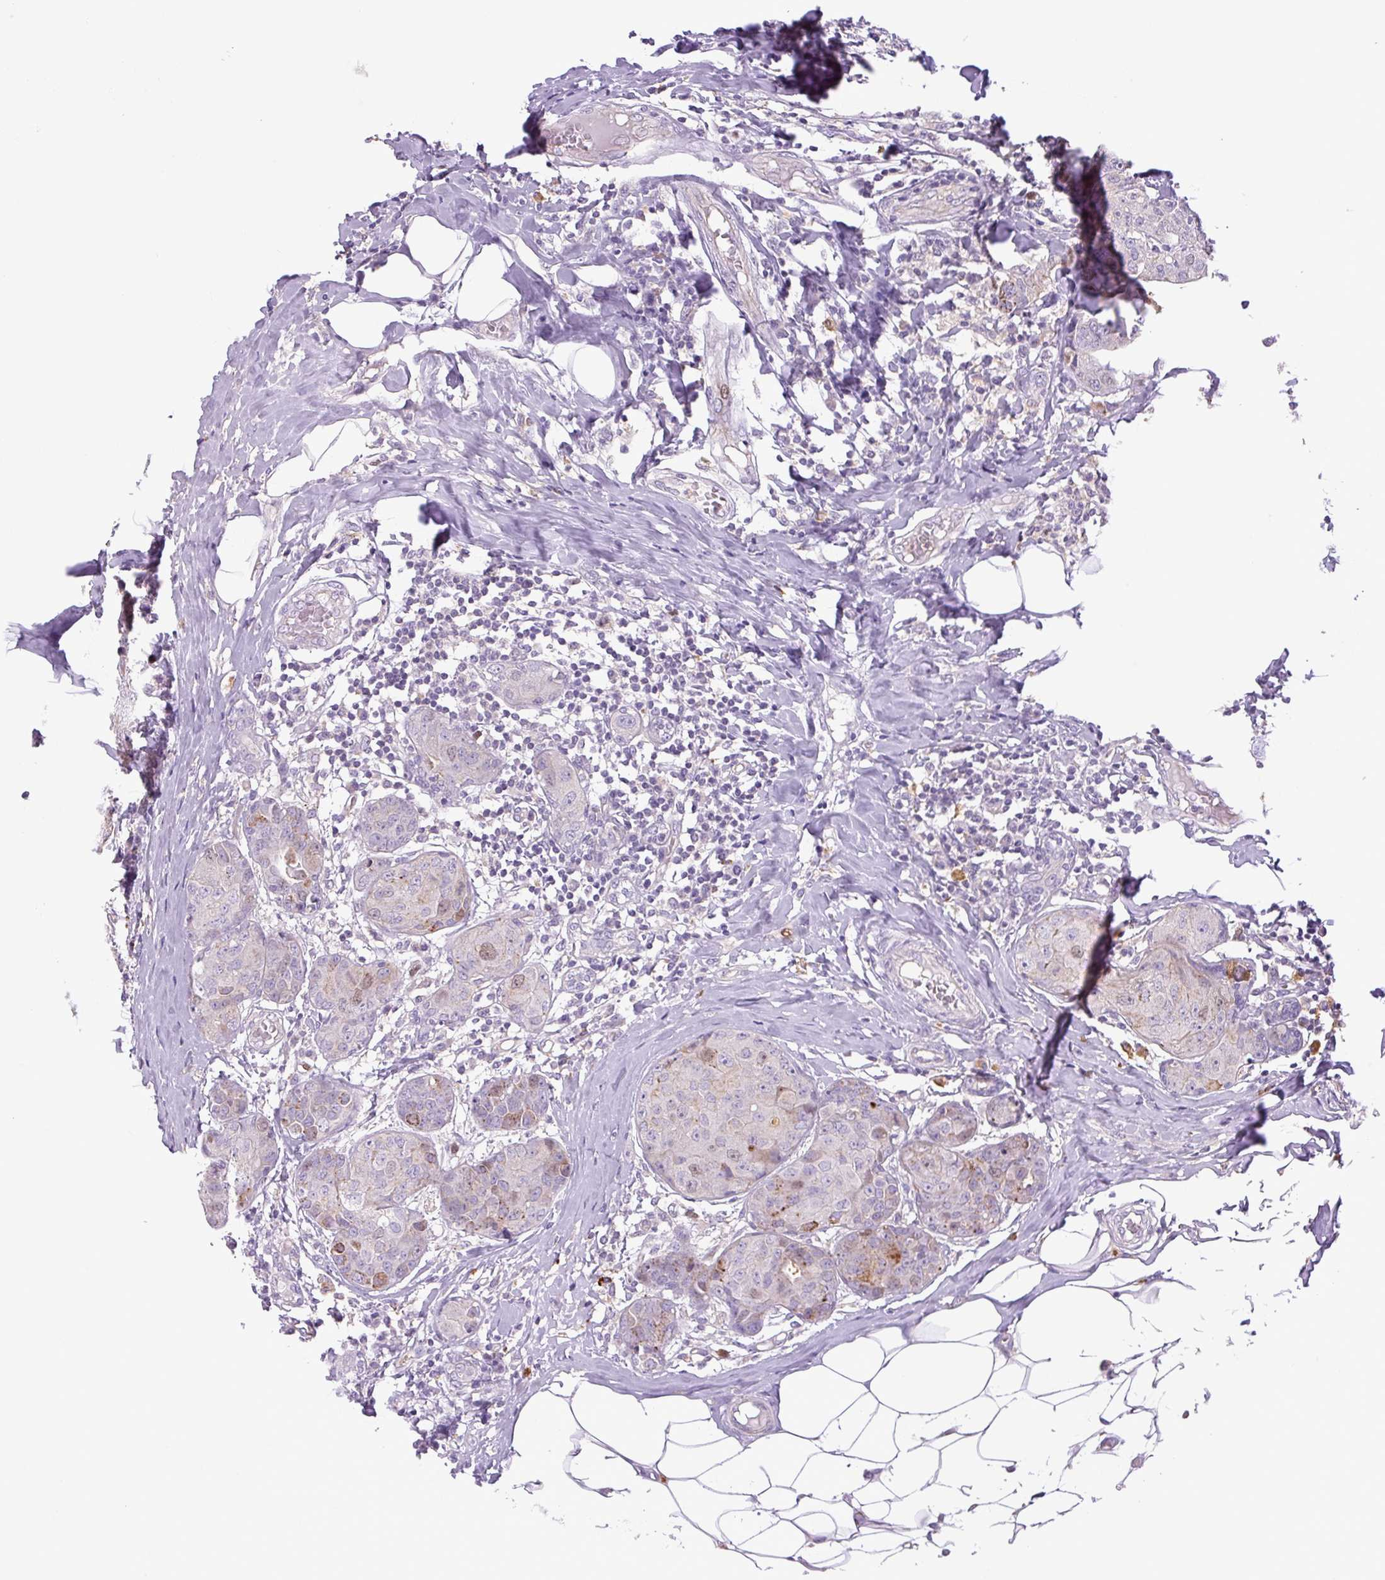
{"staining": {"intensity": "moderate", "quantity": "<25%", "location": "cytoplasmic/membranous"}, "tissue": "breast cancer", "cell_type": "Tumor cells", "image_type": "cancer", "snomed": [{"axis": "morphology", "description": "Duct carcinoma"}, {"axis": "topography", "description": "Breast"}], "caption": "Immunohistochemical staining of breast intraductal carcinoma reveals low levels of moderate cytoplasmic/membranous protein positivity in about <25% of tumor cells.", "gene": "KIFC1", "patient": {"sex": "female", "age": 43}}